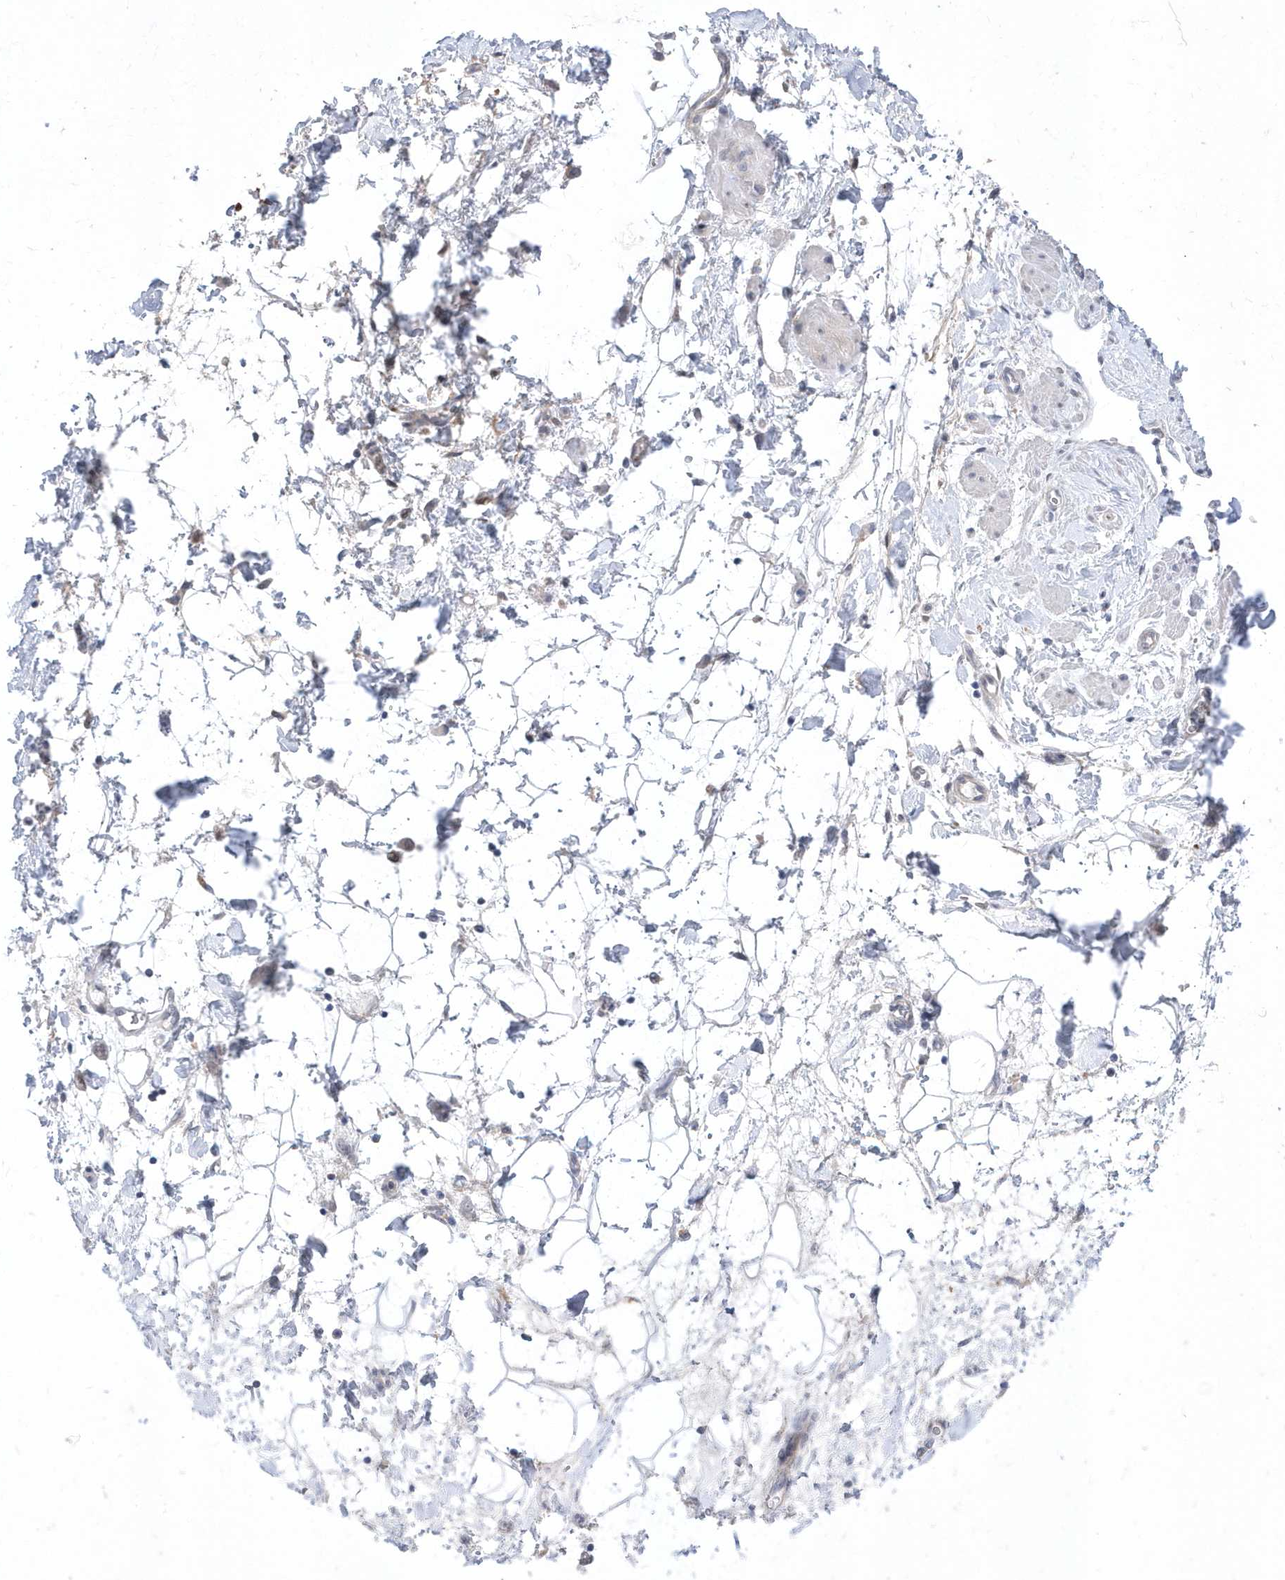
{"staining": {"intensity": "negative", "quantity": "none", "location": "none"}, "tissue": "adipose tissue", "cell_type": "Adipocytes", "image_type": "normal", "snomed": [{"axis": "morphology", "description": "Normal tissue, NOS"}, {"axis": "morphology", "description": "Adenocarcinoma, NOS"}, {"axis": "topography", "description": "Pancreas"}, {"axis": "topography", "description": "Peripheral nerve tissue"}], "caption": "This is an immunohistochemistry photomicrograph of benign human adipose tissue. There is no staining in adipocytes.", "gene": "ZNF875", "patient": {"sex": "male", "age": 59}}